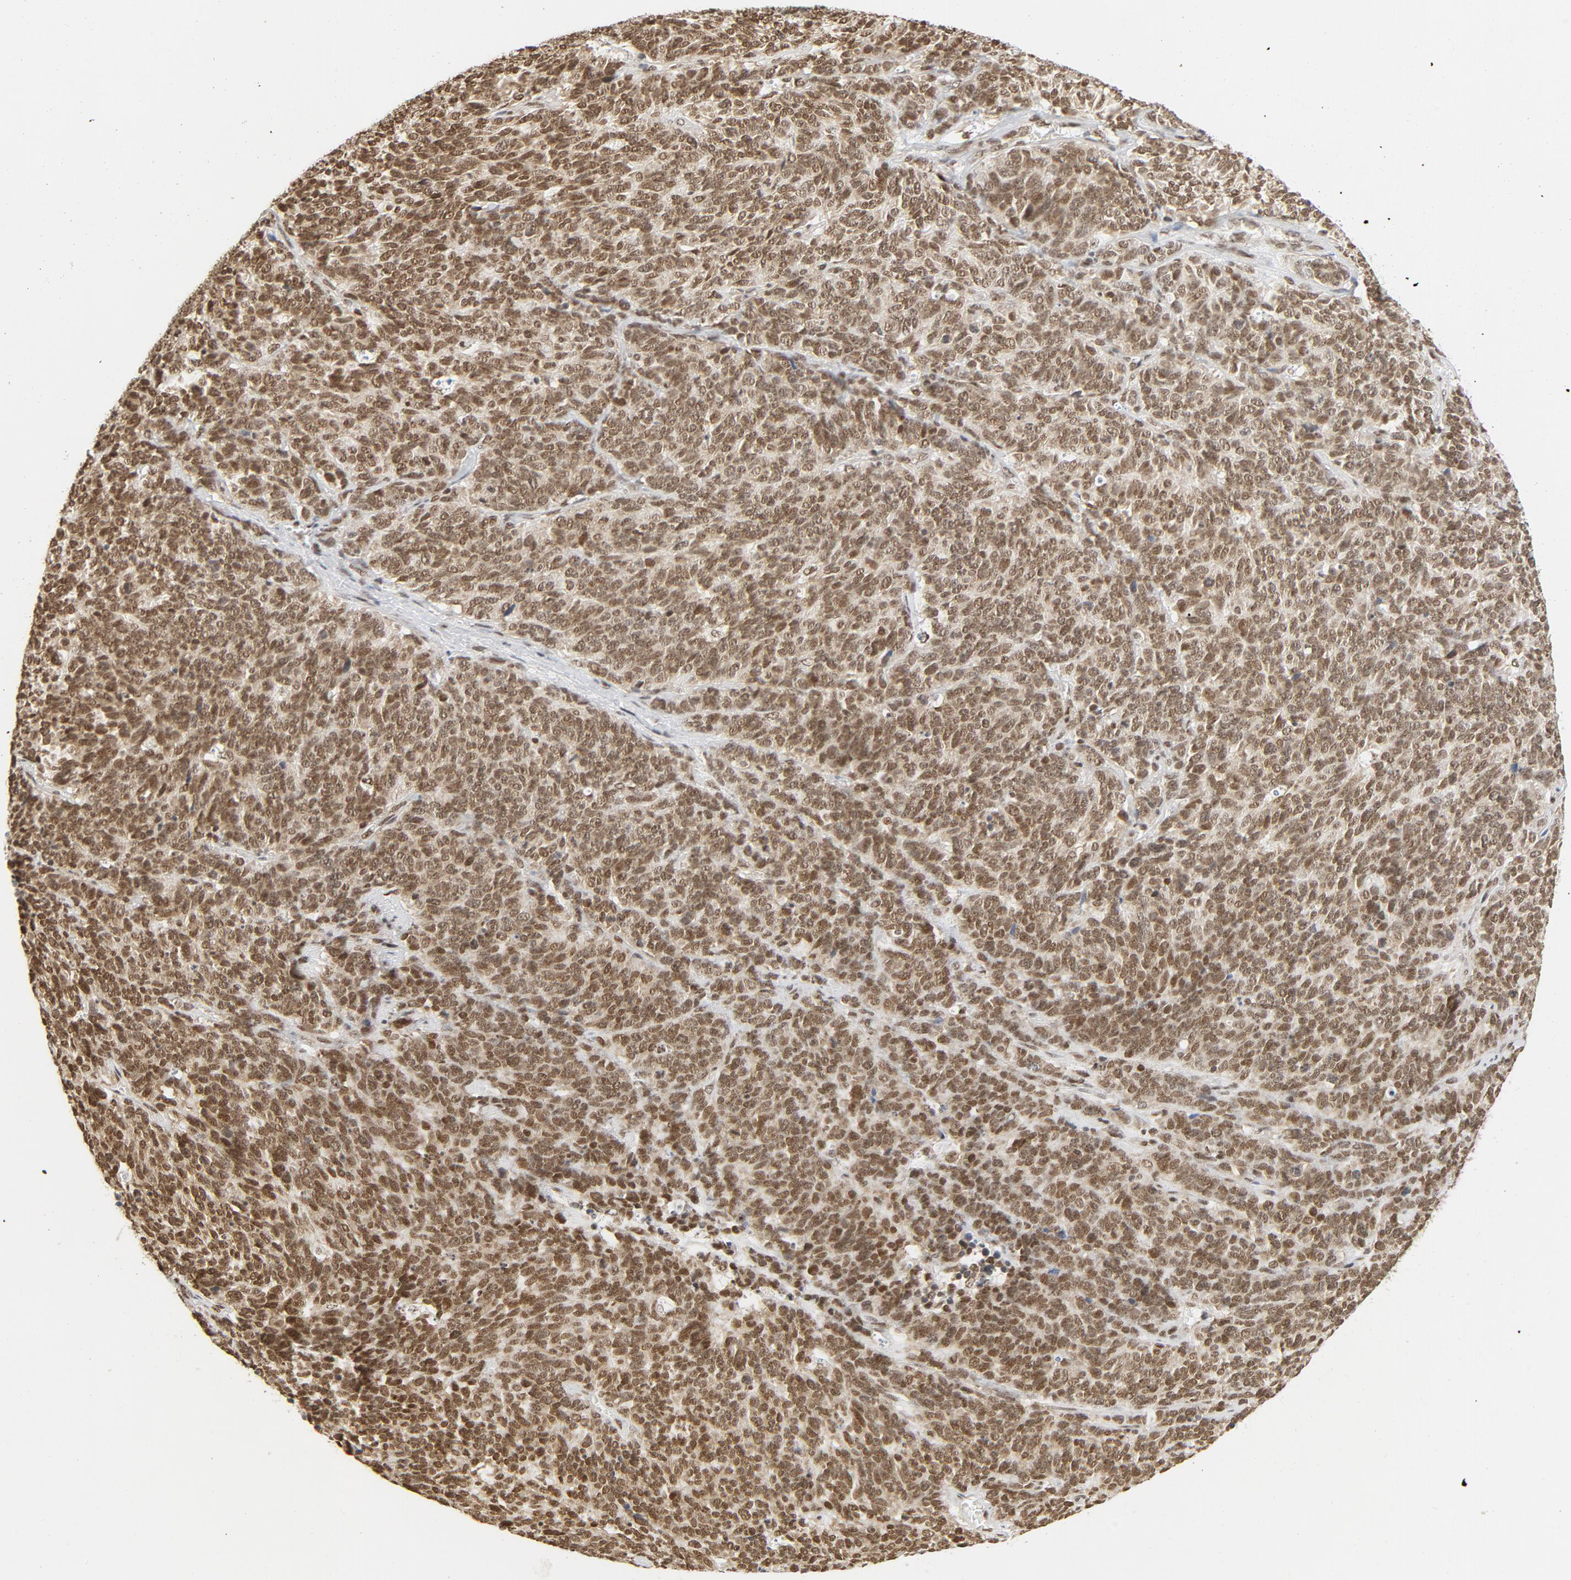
{"staining": {"intensity": "strong", "quantity": ">75%", "location": "nuclear"}, "tissue": "lung cancer", "cell_type": "Tumor cells", "image_type": "cancer", "snomed": [{"axis": "morphology", "description": "Neoplasm, malignant, NOS"}, {"axis": "topography", "description": "Lung"}], "caption": "DAB (3,3'-diaminobenzidine) immunohistochemical staining of human lung cancer demonstrates strong nuclear protein positivity in about >75% of tumor cells.", "gene": "ERCC1", "patient": {"sex": "female", "age": 58}}